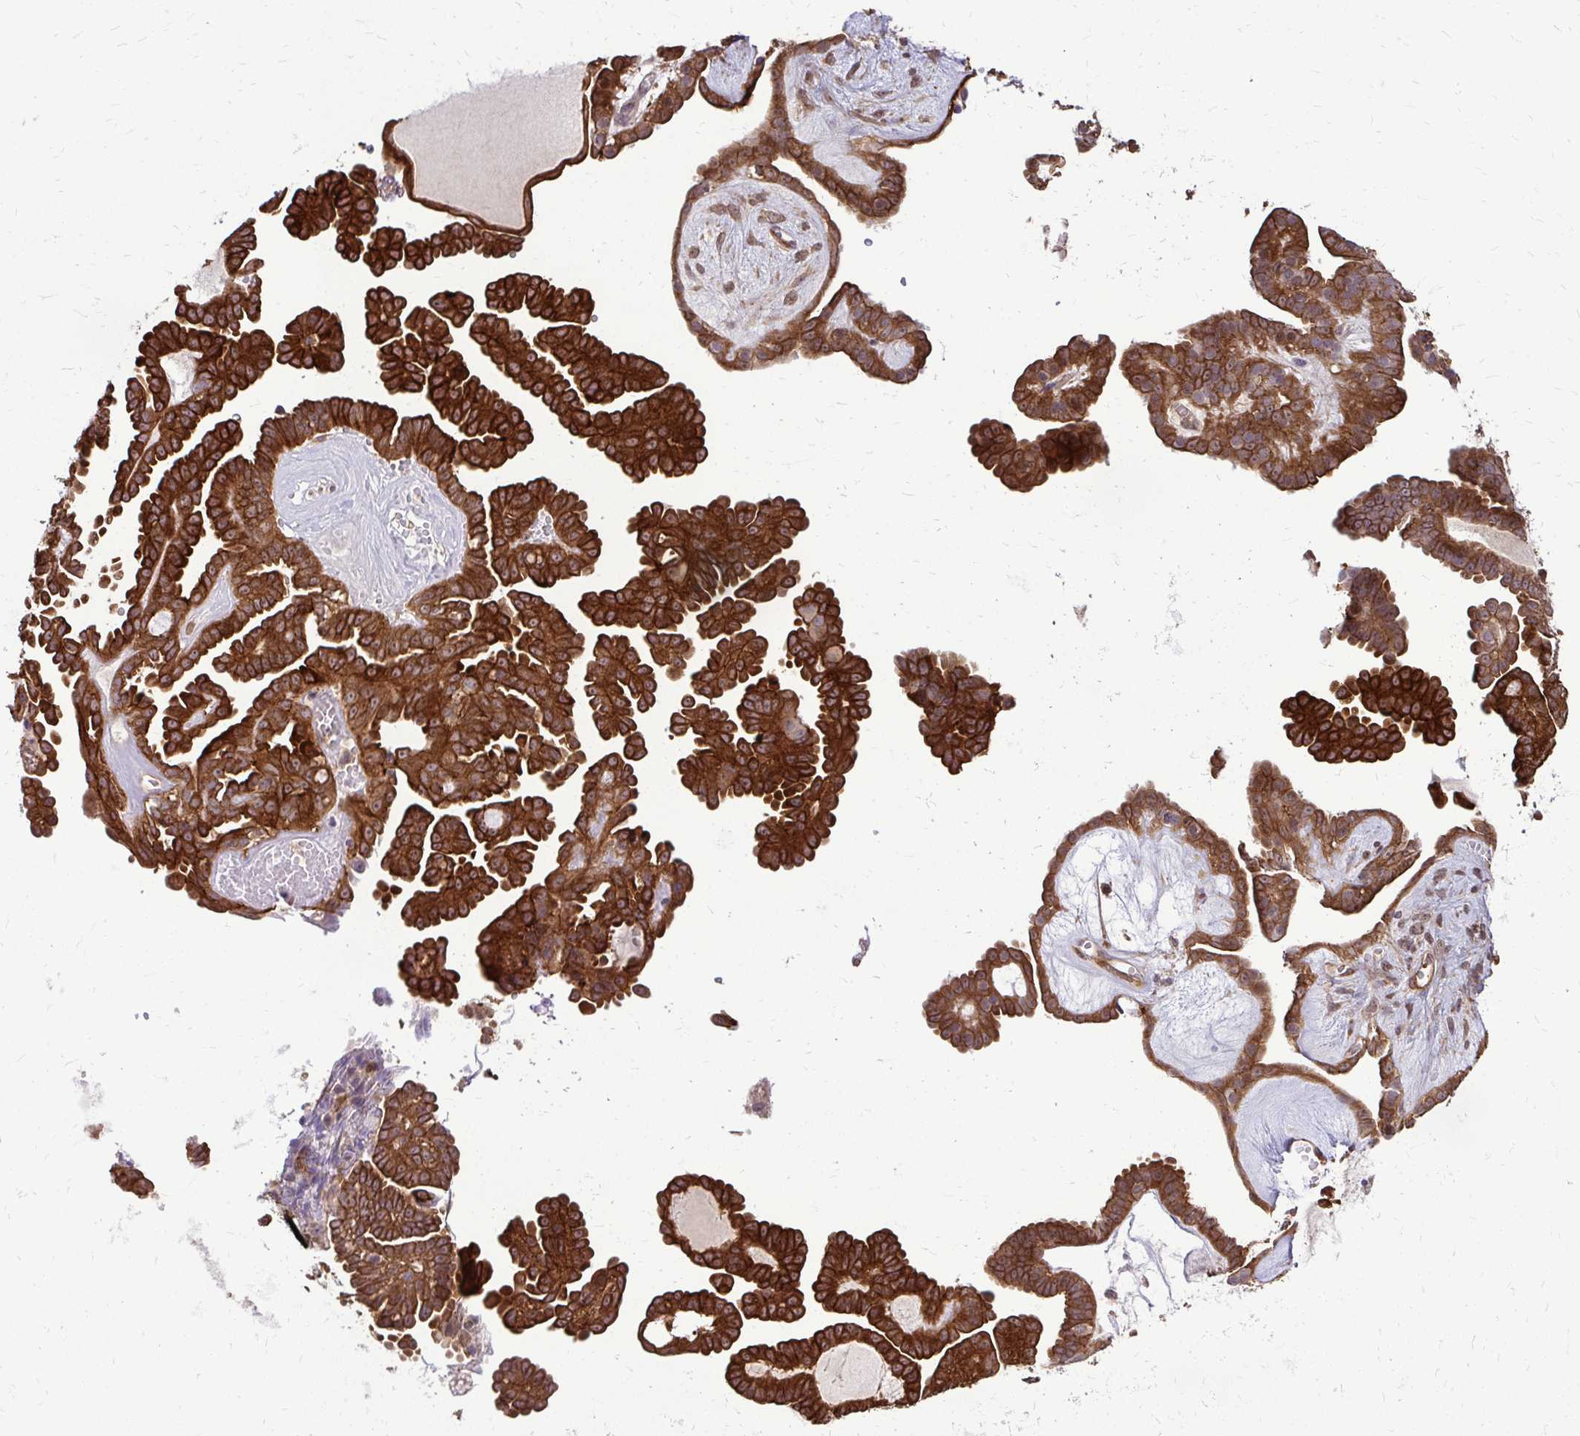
{"staining": {"intensity": "strong", "quantity": ">75%", "location": "cytoplasmic/membranous"}, "tissue": "ovarian cancer", "cell_type": "Tumor cells", "image_type": "cancer", "snomed": [{"axis": "morphology", "description": "Cystadenocarcinoma, serous, NOS"}, {"axis": "topography", "description": "Ovary"}], "caption": "Human serous cystadenocarcinoma (ovarian) stained for a protein (brown) exhibits strong cytoplasmic/membranous positive staining in about >75% of tumor cells.", "gene": "TRIP6", "patient": {"sex": "female", "age": 71}}